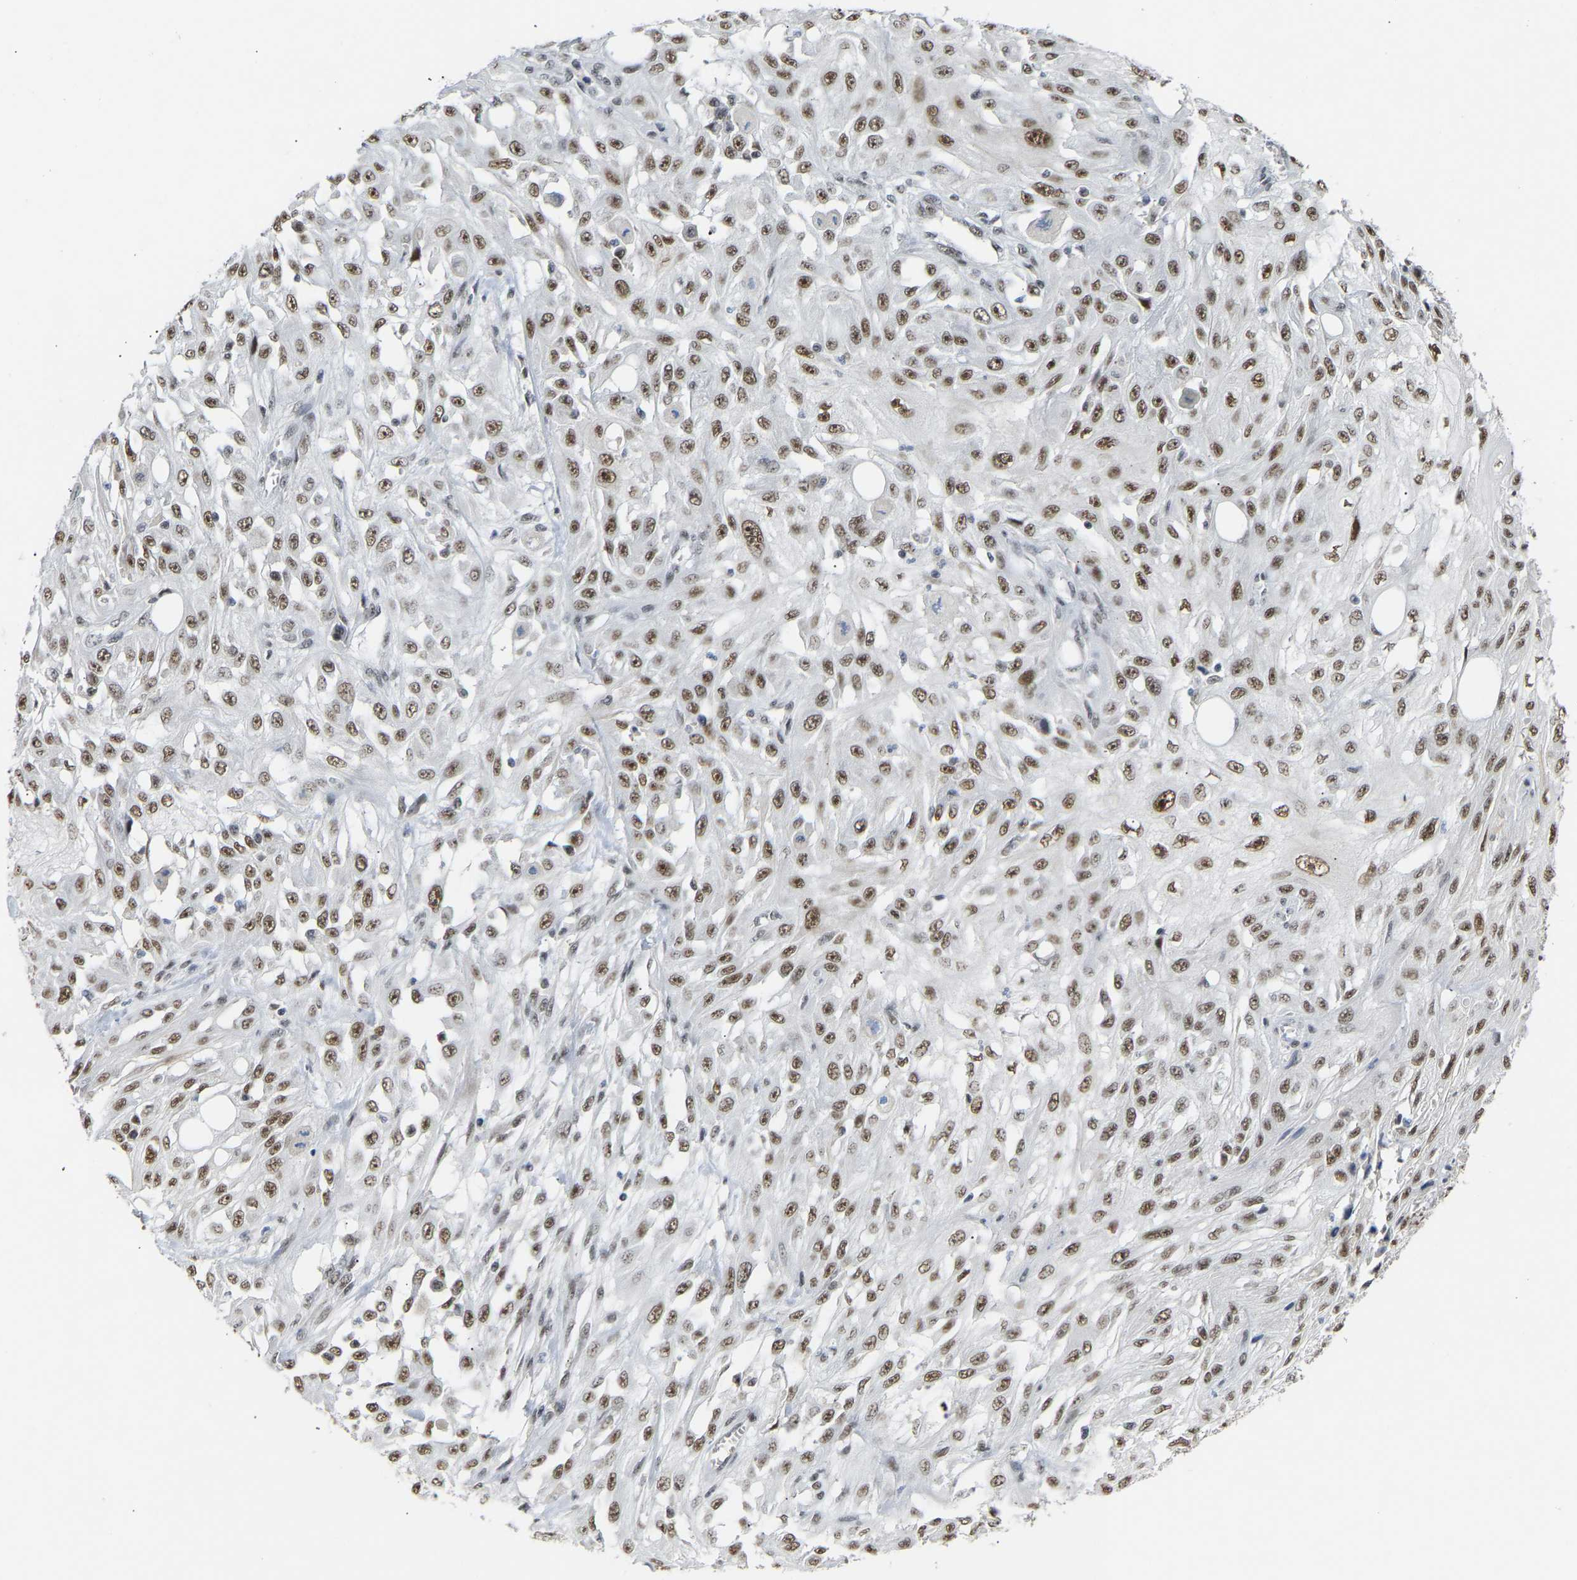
{"staining": {"intensity": "moderate", "quantity": ">75%", "location": "nuclear"}, "tissue": "skin cancer", "cell_type": "Tumor cells", "image_type": "cancer", "snomed": [{"axis": "morphology", "description": "Squamous cell carcinoma, NOS"}, {"axis": "morphology", "description": "Squamous cell carcinoma, metastatic, NOS"}, {"axis": "topography", "description": "Skin"}, {"axis": "topography", "description": "Lymph node"}], "caption": "A medium amount of moderate nuclear positivity is identified in approximately >75% of tumor cells in skin squamous cell carcinoma tissue.", "gene": "NELFB", "patient": {"sex": "male", "age": 75}}